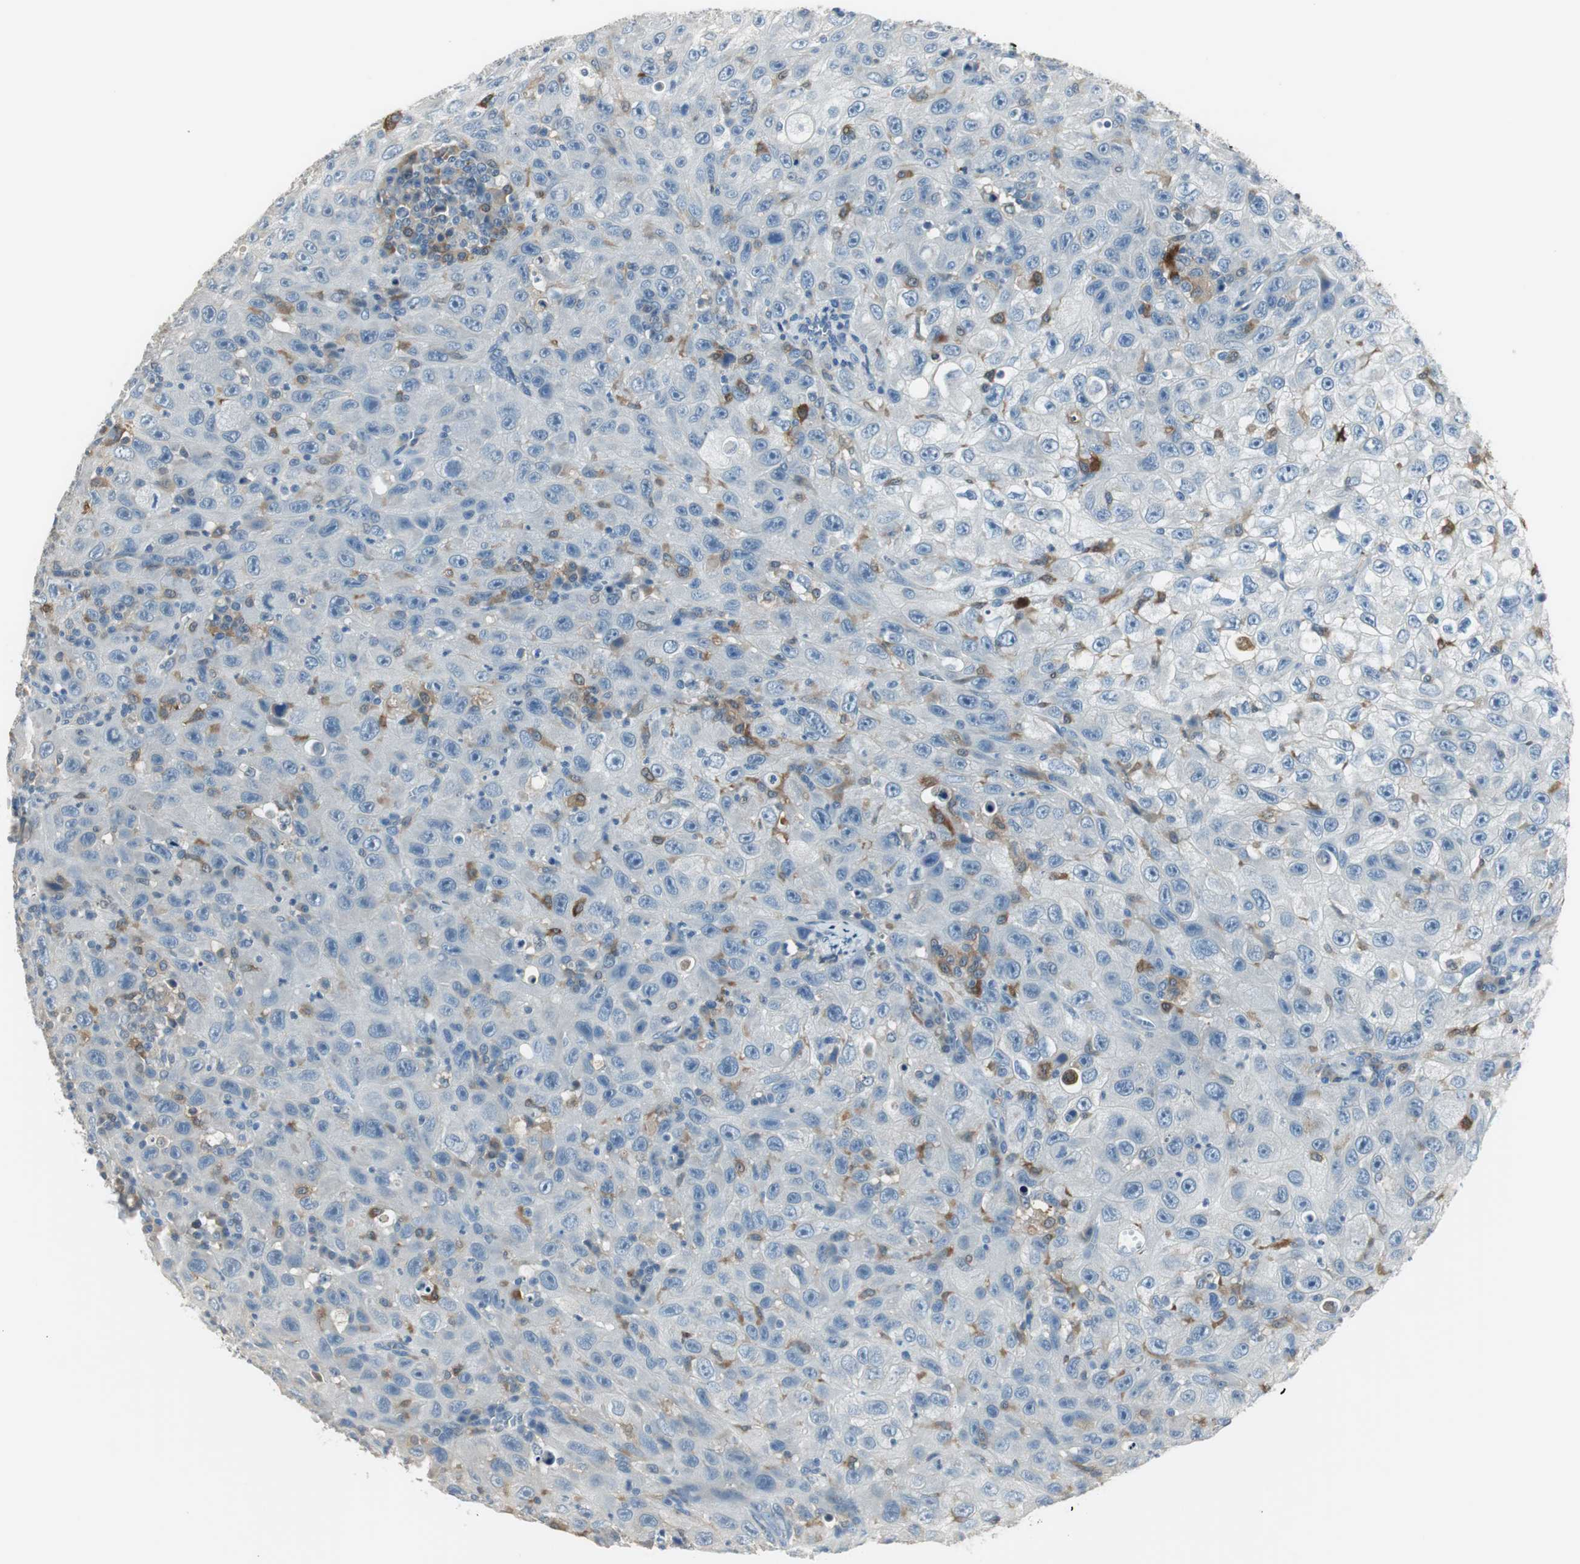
{"staining": {"intensity": "negative", "quantity": "none", "location": "none"}, "tissue": "skin cancer", "cell_type": "Tumor cells", "image_type": "cancer", "snomed": [{"axis": "morphology", "description": "Squamous cell carcinoma, NOS"}, {"axis": "topography", "description": "Skin"}], "caption": "This is a micrograph of immunohistochemistry staining of skin cancer, which shows no staining in tumor cells.", "gene": "MSTO1", "patient": {"sex": "male", "age": 75}}